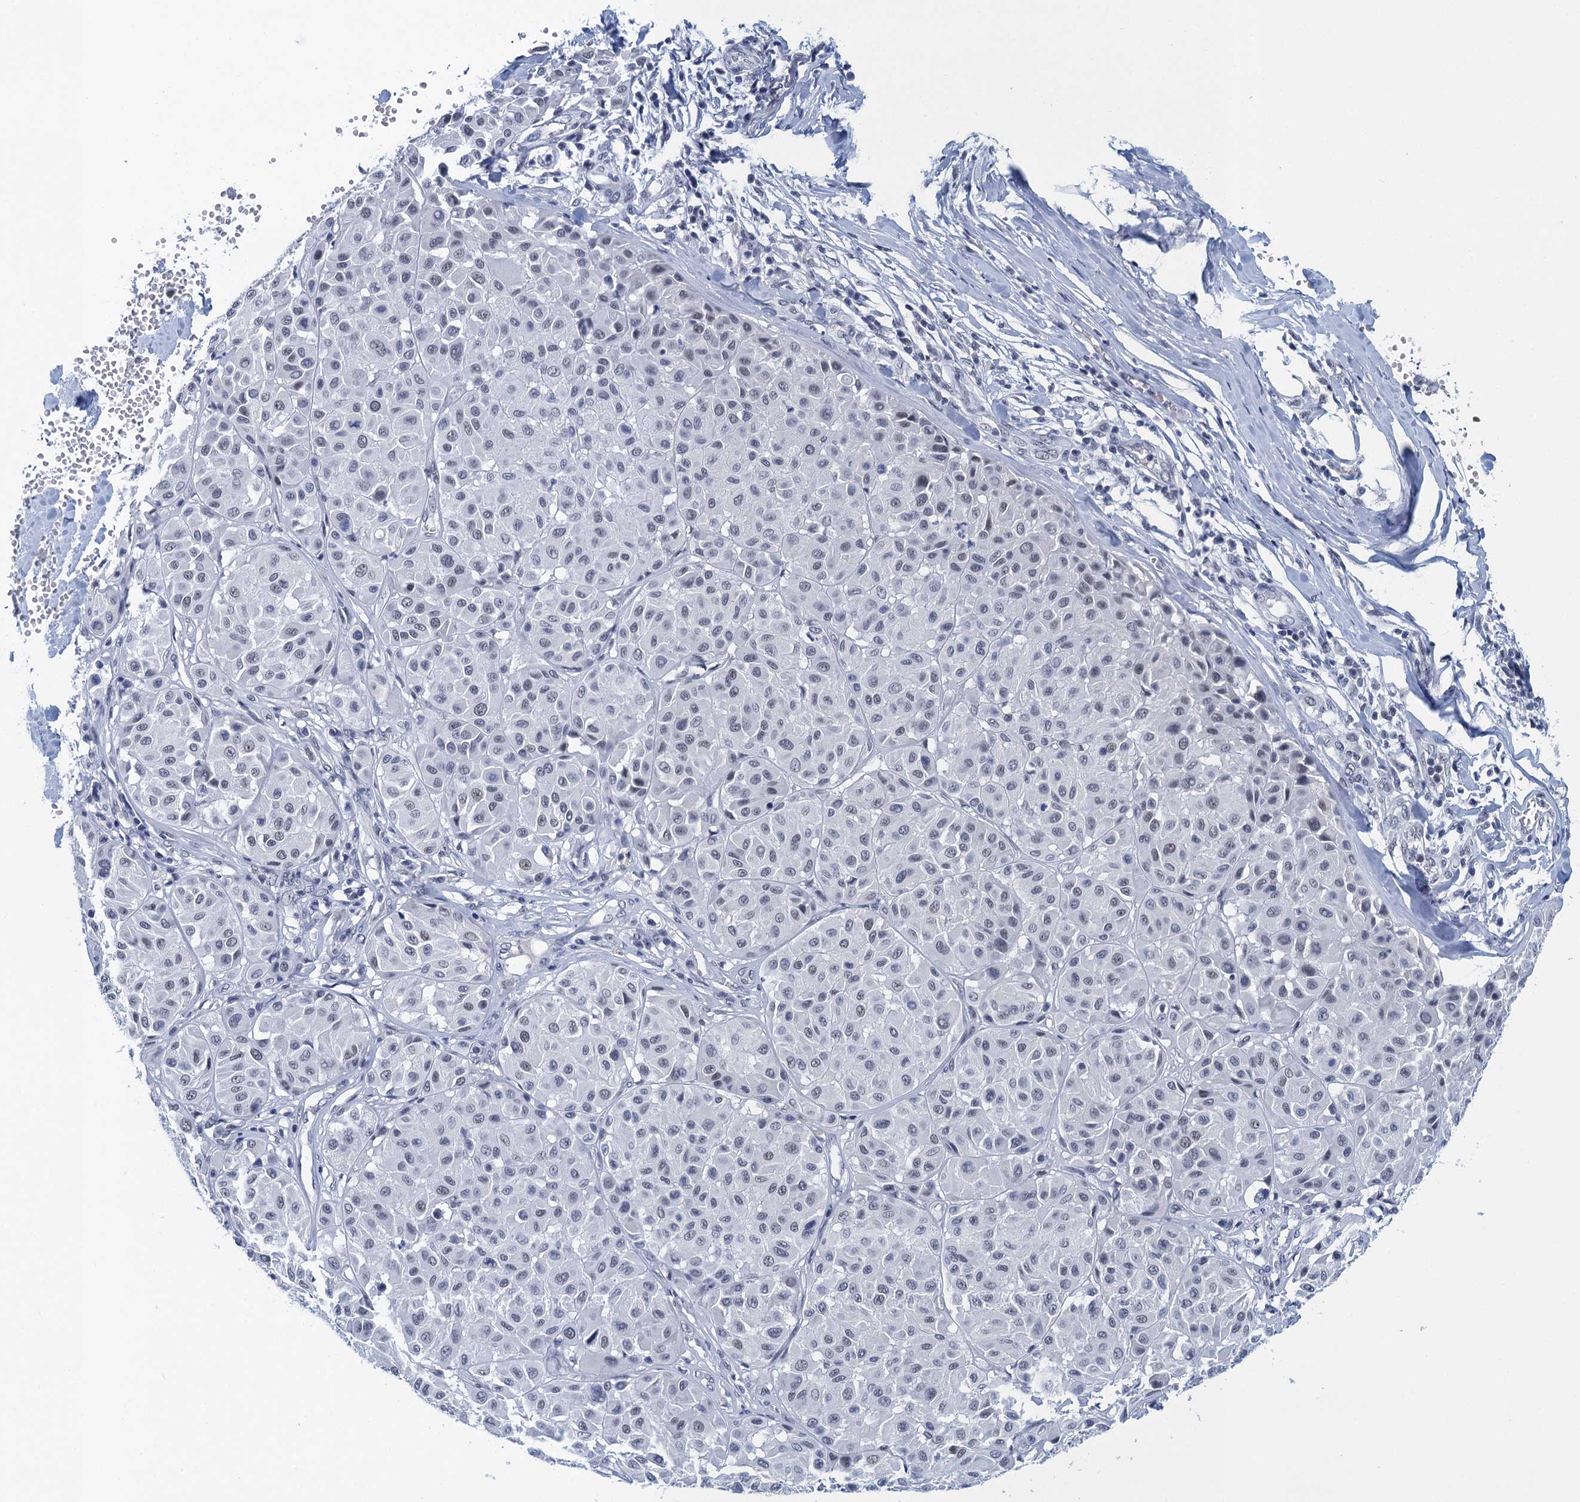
{"staining": {"intensity": "negative", "quantity": "none", "location": "none"}, "tissue": "melanoma", "cell_type": "Tumor cells", "image_type": "cancer", "snomed": [{"axis": "morphology", "description": "Malignant melanoma, Metastatic site"}, {"axis": "topography", "description": "Soft tissue"}], "caption": "IHC of melanoma demonstrates no staining in tumor cells. (DAB (3,3'-diaminobenzidine) IHC, high magnification).", "gene": "EPS8L1", "patient": {"sex": "male", "age": 41}}